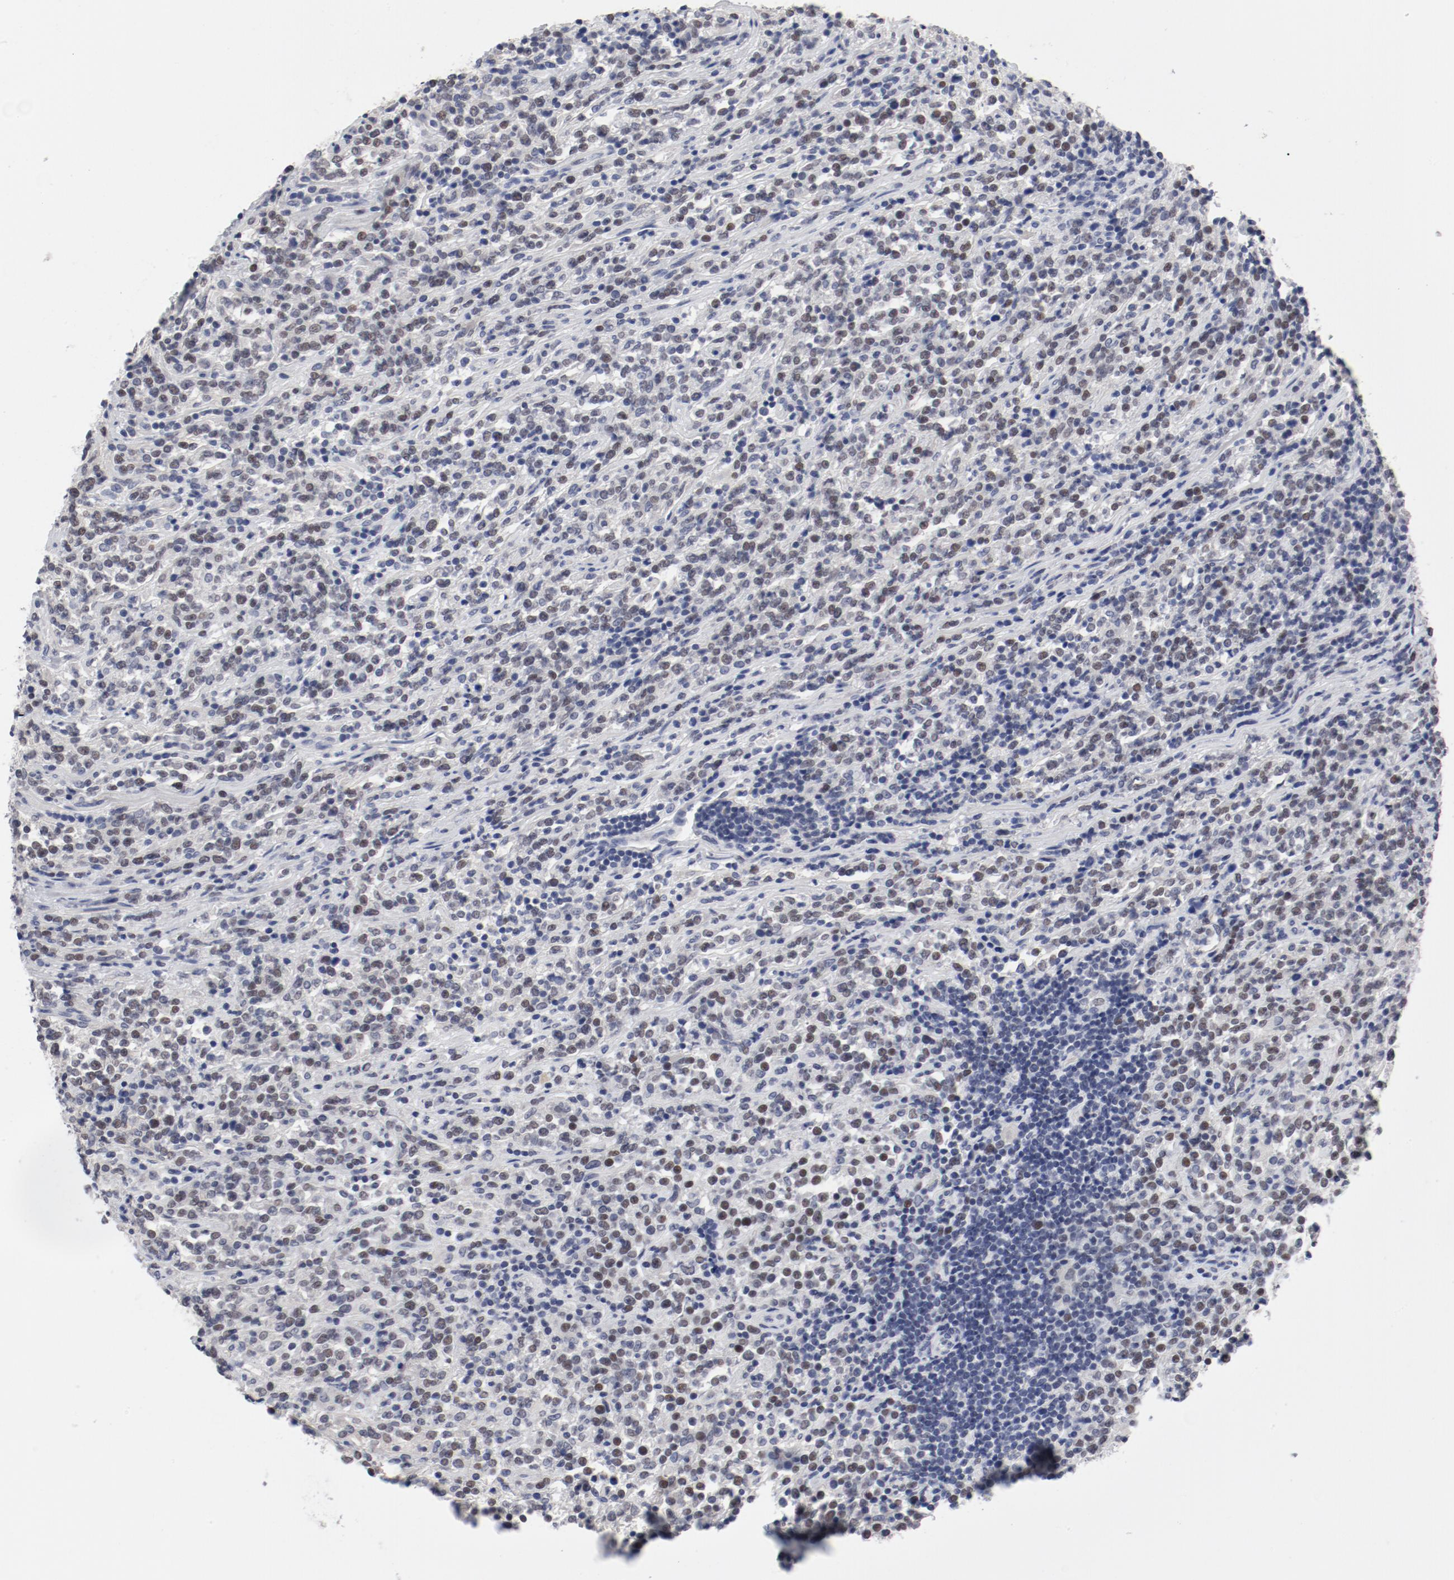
{"staining": {"intensity": "weak", "quantity": "<25%", "location": "nuclear"}, "tissue": "lymphoma", "cell_type": "Tumor cells", "image_type": "cancer", "snomed": [{"axis": "morphology", "description": "Malignant lymphoma, non-Hodgkin's type, High grade"}, {"axis": "topography", "description": "Soft tissue"}], "caption": "Tumor cells show no significant protein positivity in lymphoma.", "gene": "ANKLE2", "patient": {"sex": "male", "age": 18}}